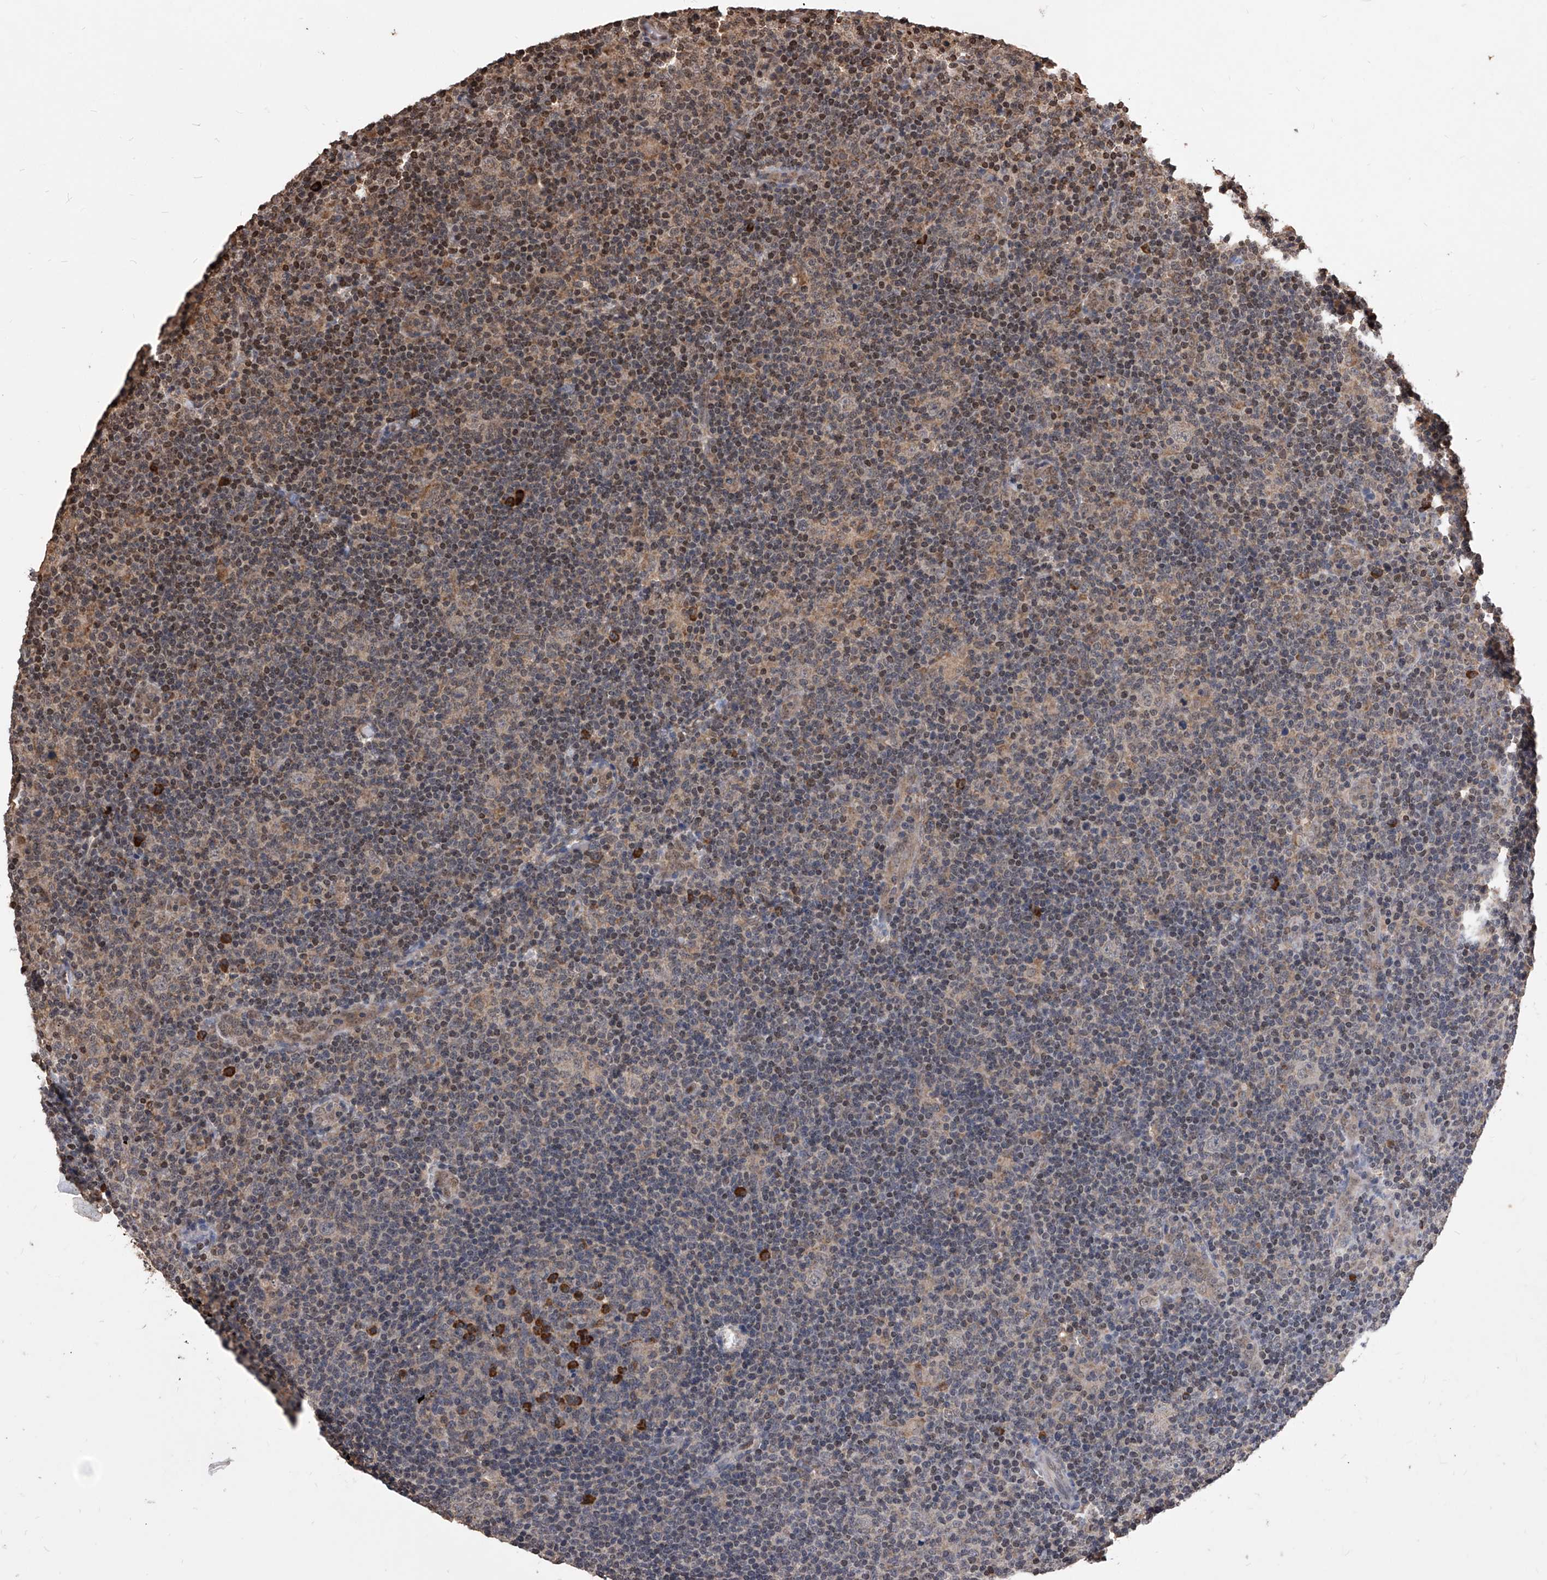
{"staining": {"intensity": "moderate", "quantity": "<25%", "location": "nuclear"}, "tissue": "lymphoma", "cell_type": "Tumor cells", "image_type": "cancer", "snomed": [{"axis": "morphology", "description": "Hodgkin's disease, NOS"}, {"axis": "topography", "description": "Lymph node"}], "caption": "Protein expression analysis of human lymphoma reveals moderate nuclear staining in about <25% of tumor cells. Nuclei are stained in blue.", "gene": "ID1", "patient": {"sex": "female", "age": 57}}